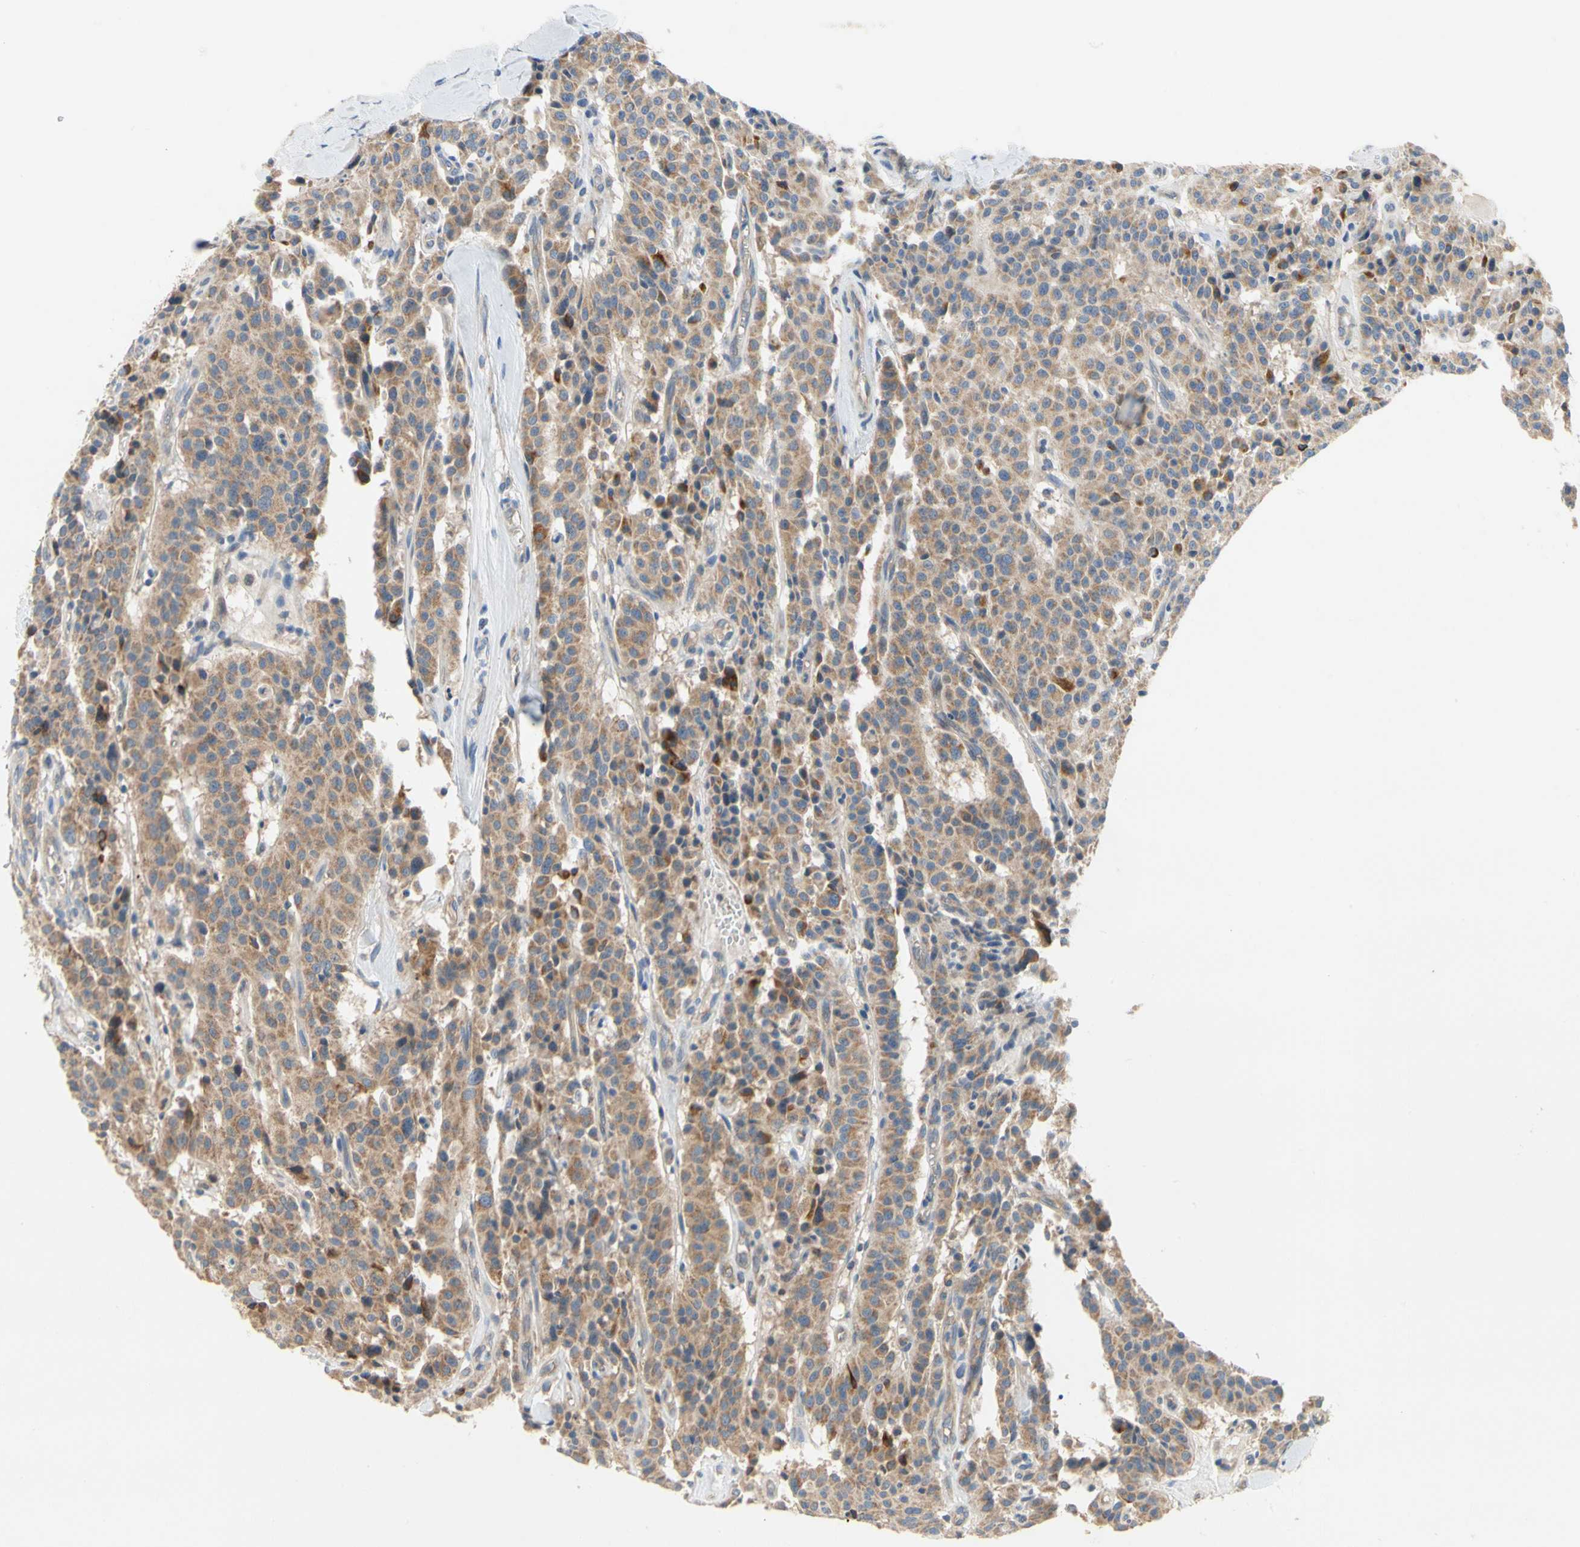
{"staining": {"intensity": "moderate", "quantity": ">75%", "location": "cytoplasmic/membranous"}, "tissue": "carcinoid", "cell_type": "Tumor cells", "image_type": "cancer", "snomed": [{"axis": "morphology", "description": "Carcinoid, malignant, NOS"}, {"axis": "topography", "description": "Lung"}], "caption": "Human carcinoid stained for a protein (brown) shows moderate cytoplasmic/membranous positive positivity in about >75% of tumor cells.", "gene": "KLHDC8B", "patient": {"sex": "male", "age": 30}}